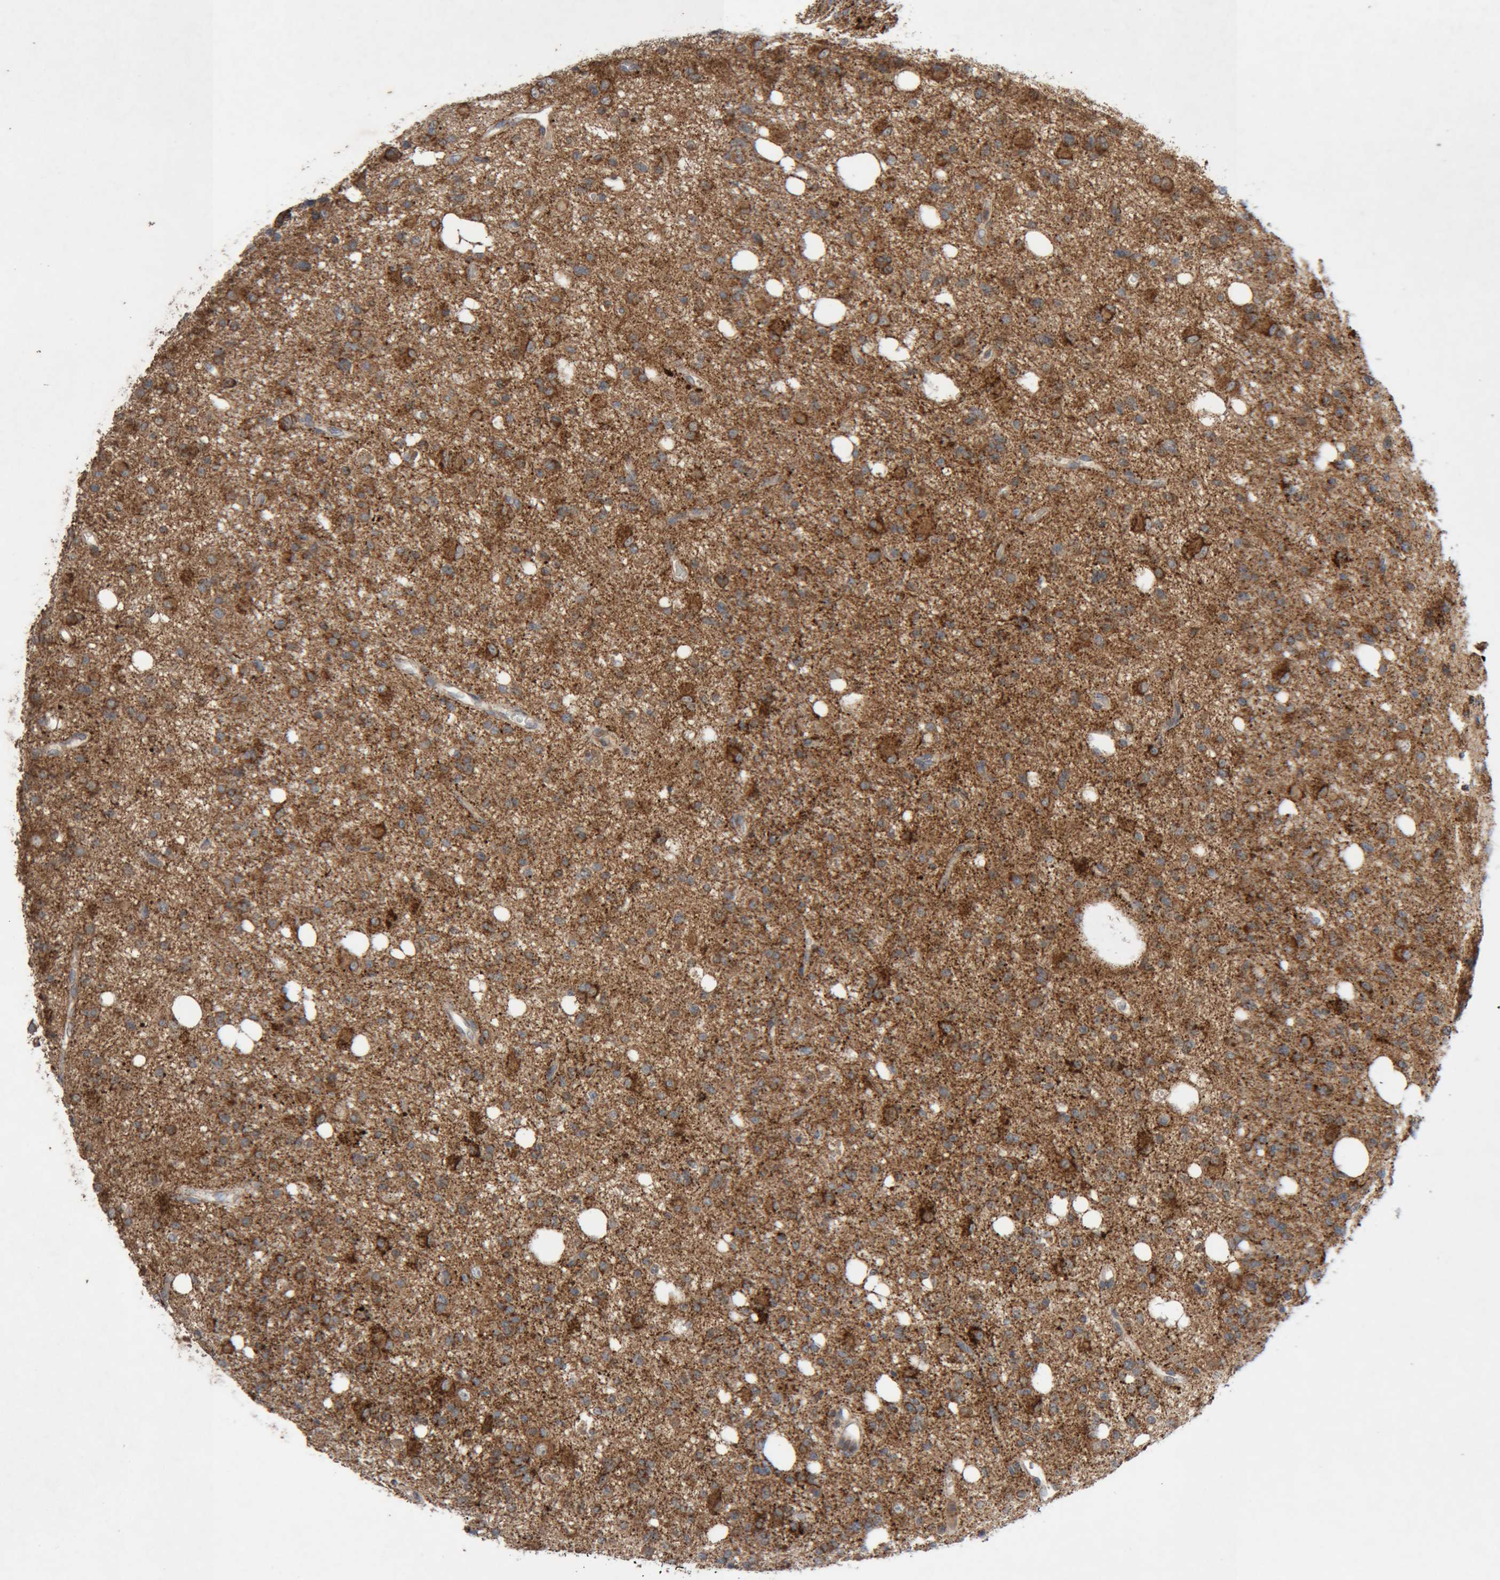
{"staining": {"intensity": "strong", "quantity": ">75%", "location": "cytoplasmic/membranous"}, "tissue": "glioma", "cell_type": "Tumor cells", "image_type": "cancer", "snomed": [{"axis": "morphology", "description": "Glioma, malignant, High grade"}, {"axis": "topography", "description": "Brain"}], "caption": "Immunohistochemistry (IHC) of malignant glioma (high-grade) displays high levels of strong cytoplasmic/membranous expression in about >75% of tumor cells.", "gene": "KIF21B", "patient": {"sex": "female", "age": 62}}